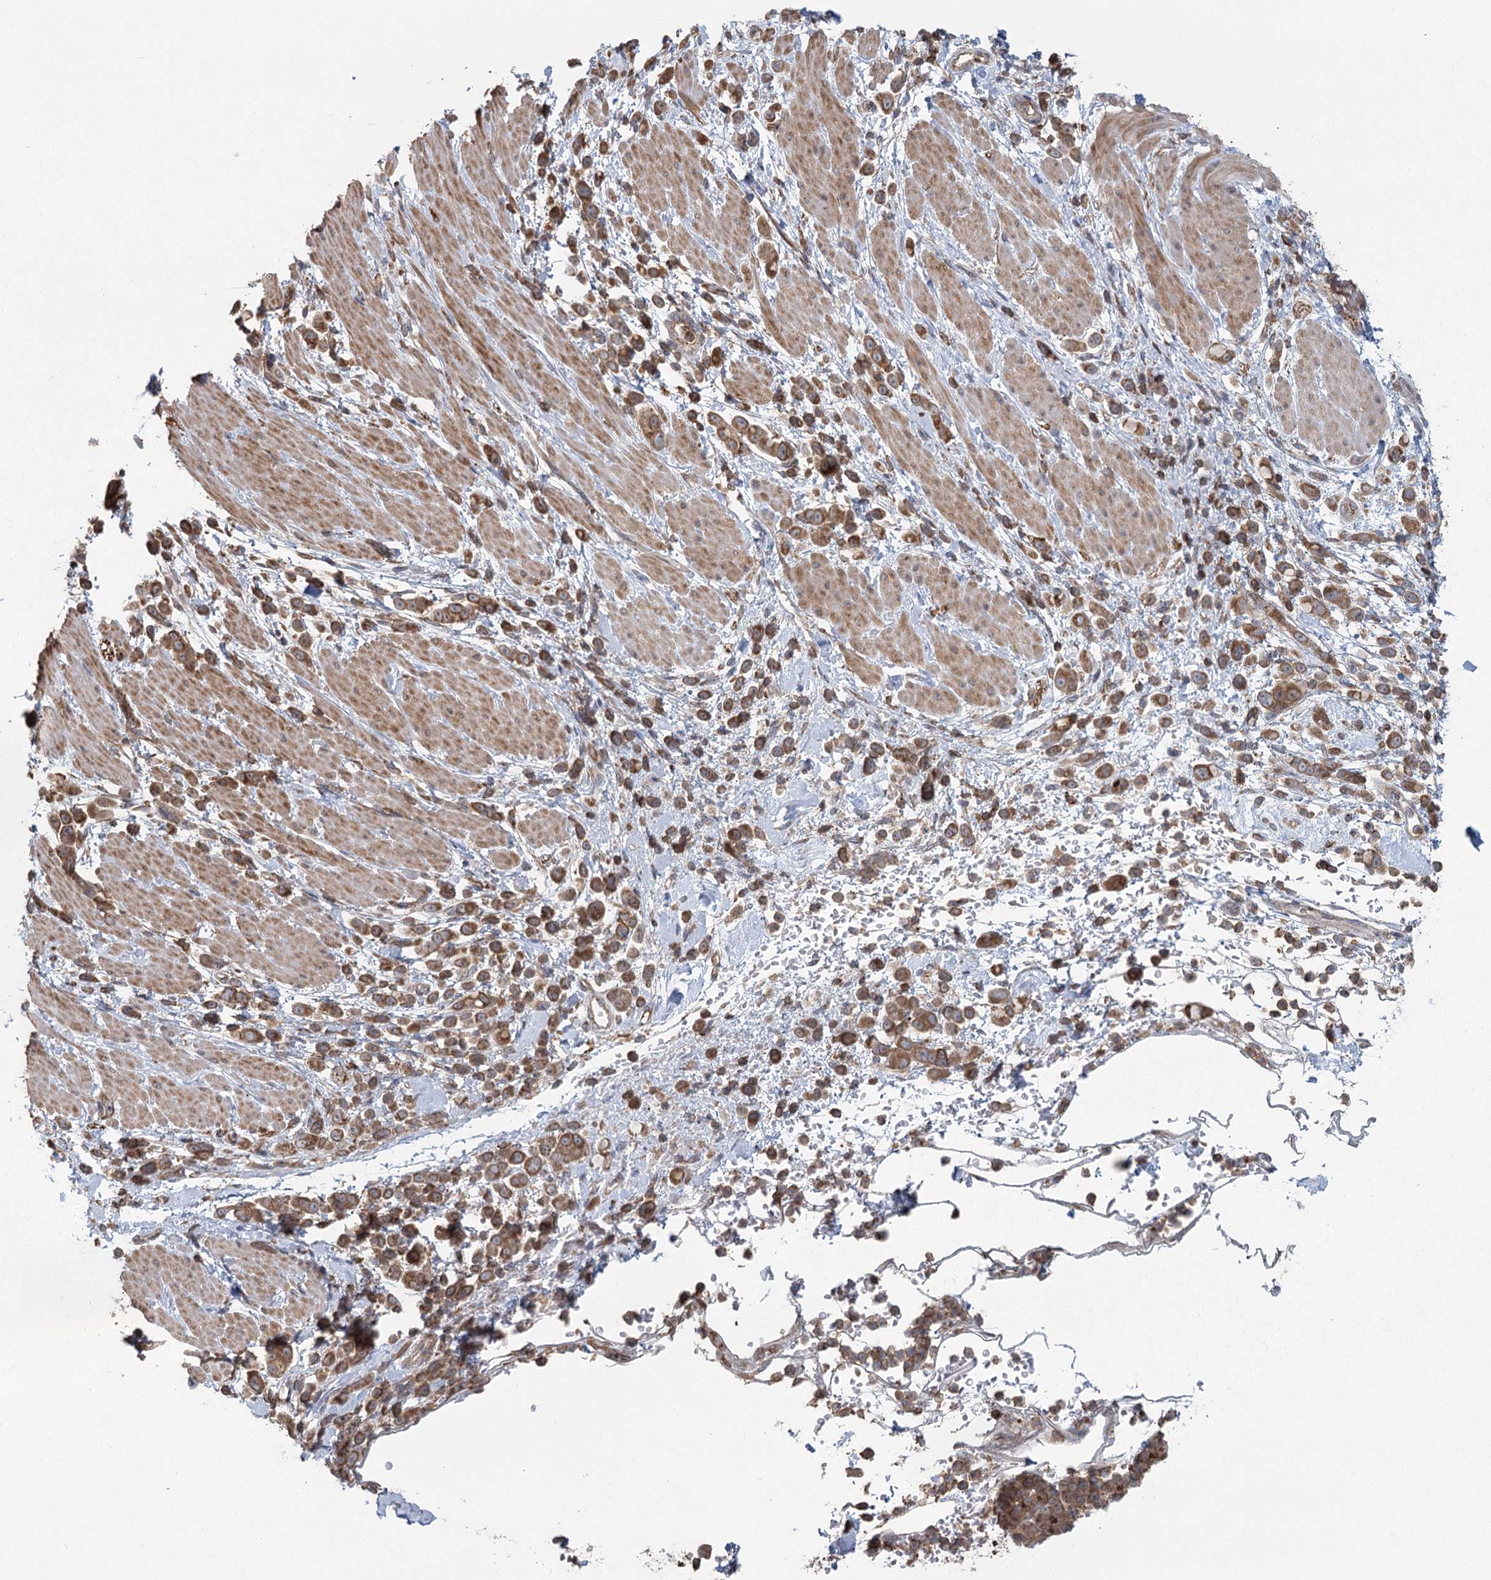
{"staining": {"intensity": "moderate", "quantity": ">75%", "location": "cytoplasmic/membranous"}, "tissue": "pancreatic cancer", "cell_type": "Tumor cells", "image_type": "cancer", "snomed": [{"axis": "morphology", "description": "Normal tissue, NOS"}, {"axis": "morphology", "description": "Adenocarcinoma, NOS"}, {"axis": "topography", "description": "Pancreas"}], "caption": "Brown immunohistochemical staining in human pancreatic cancer (adenocarcinoma) exhibits moderate cytoplasmic/membranous staining in approximately >75% of tumor cells.", "gene": "PLEKHA7", "patient": {"sex": "female", "age": 64}}